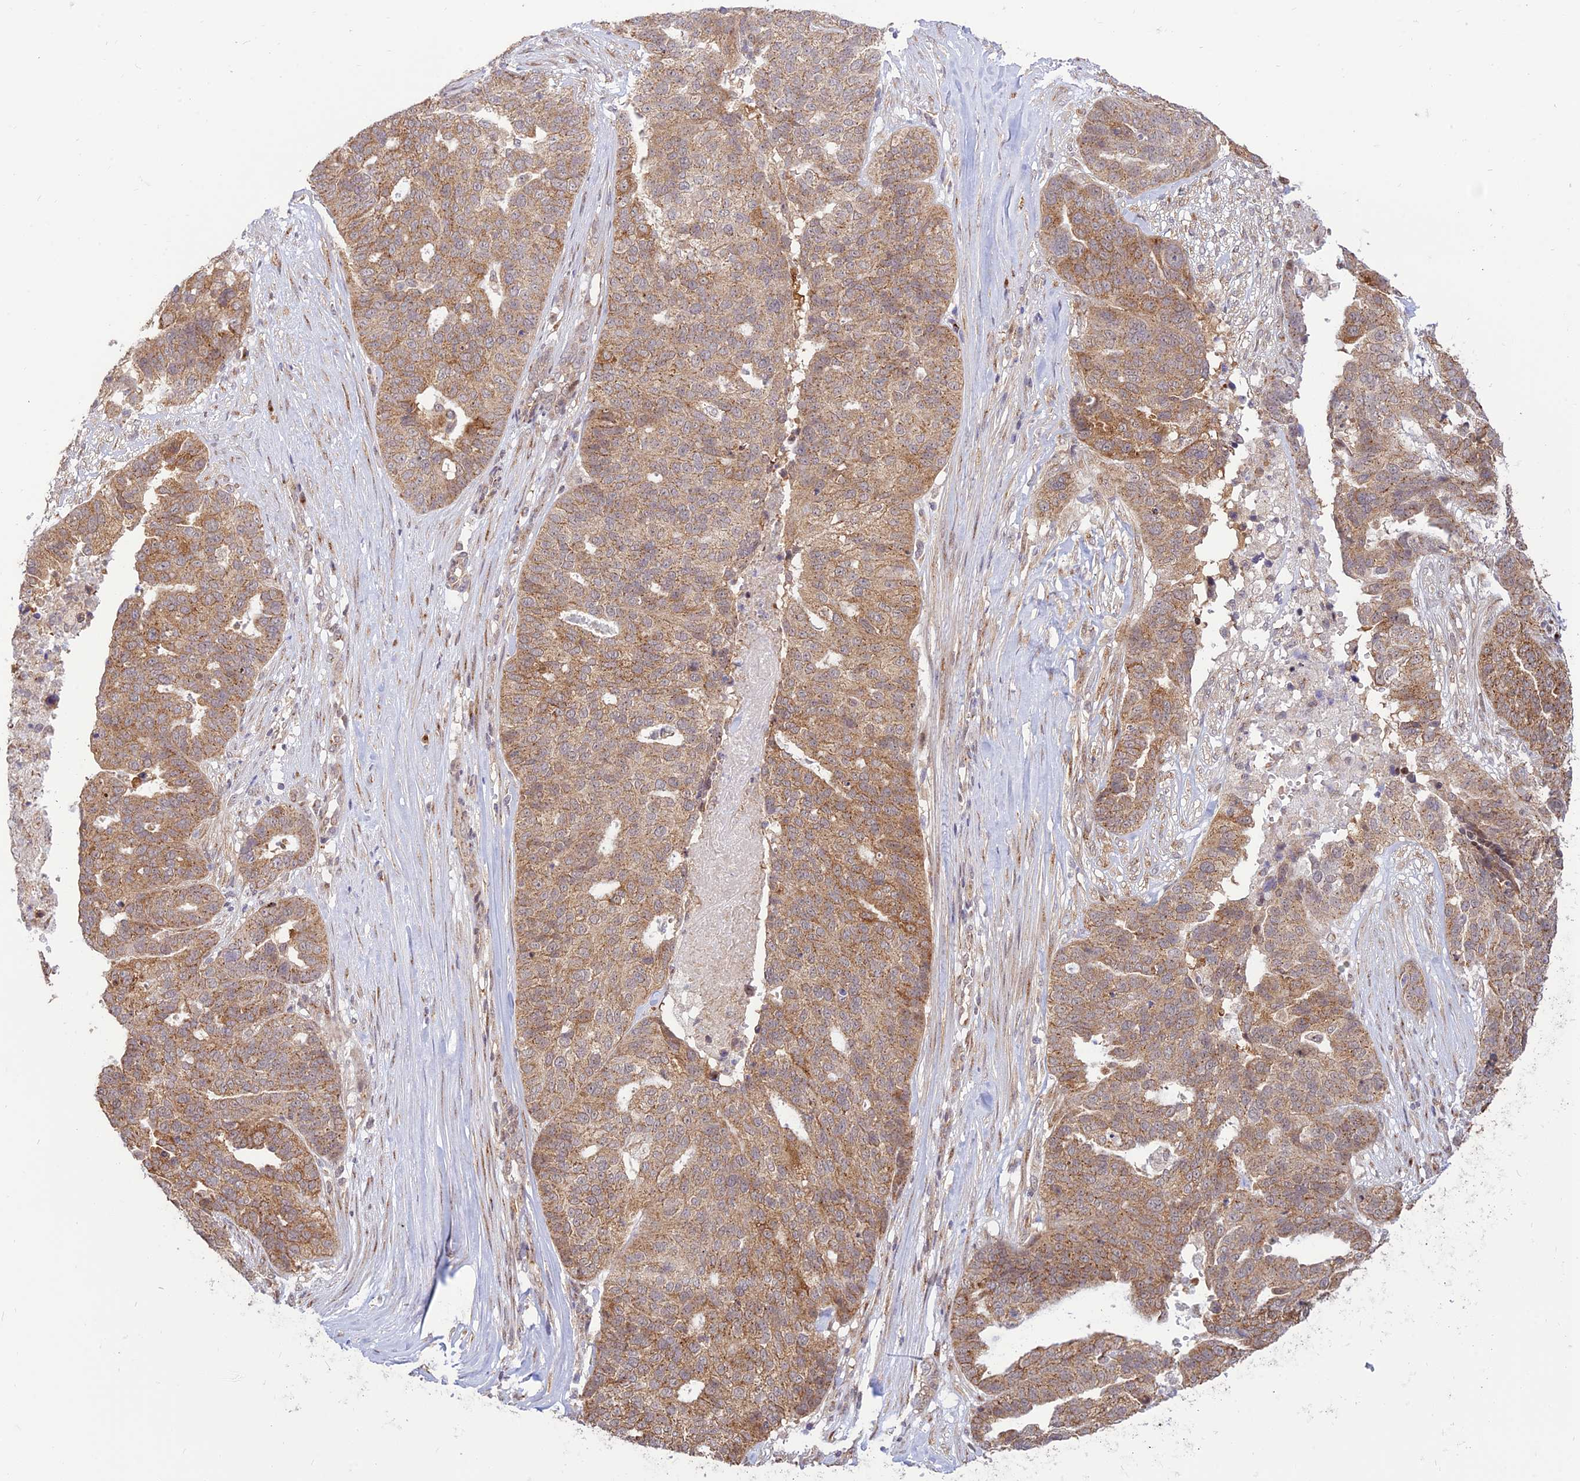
{"staining": {"intensity": "moderate", "quantity": ">75%", "location": "cytoplasmic/membranous"}, "tissue": "ovarian cancer", "cell_type": "Tumor cells", "image_type": "cancer", "snomed": [{"axis": "morphology", "description": "Cystadenocarcinoma, serous, NOS"}, {"axis": "topography", "description": "Ovary"}], "caption": "Moderate cytoplasmic/membranous staining is identified in approximately >75% of tumor cells in ovarian cancer. (IHC, brightfield microscopy, high magnification).", "gene": "GOLGA3", "patient": {"sex": "female", "age": 59}}